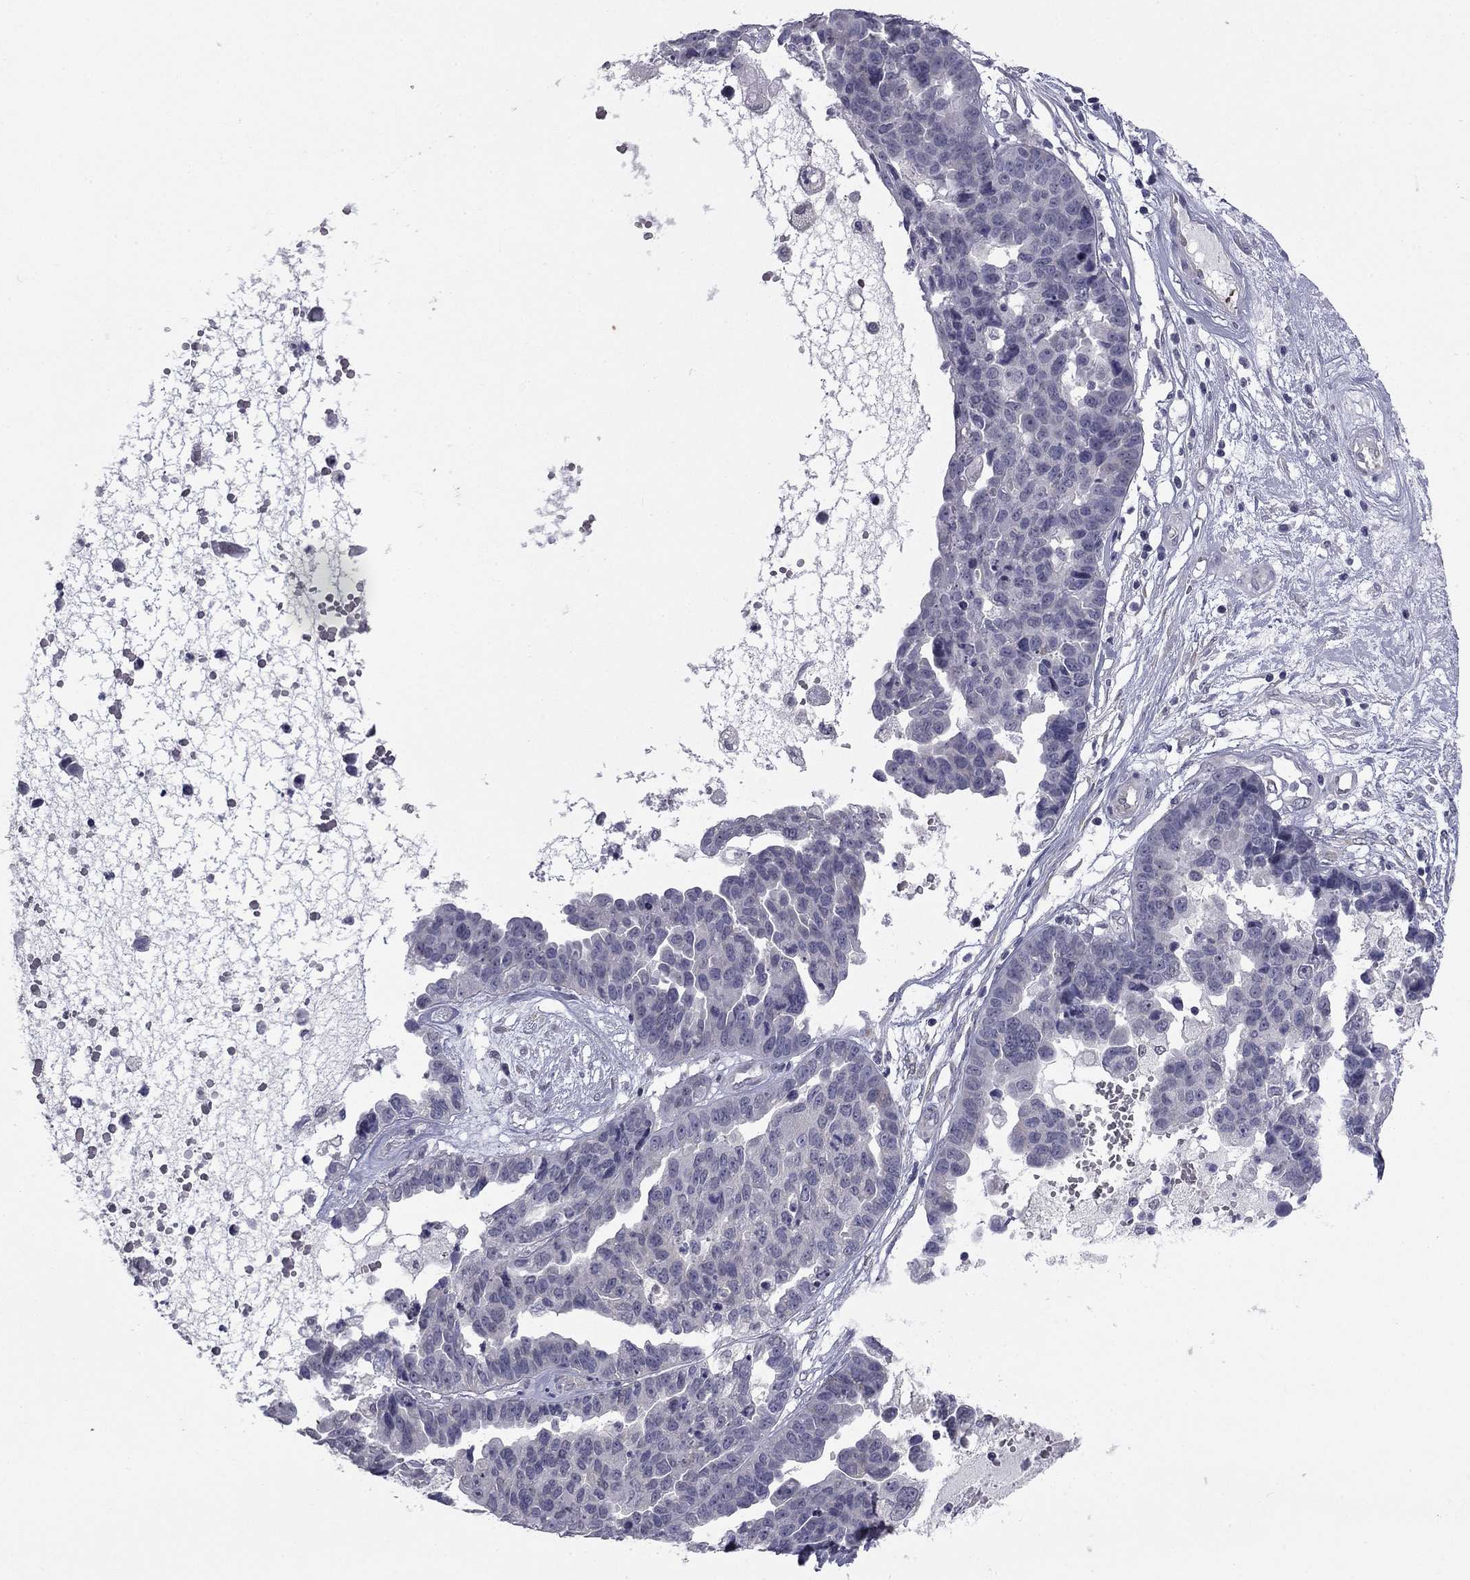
{"staining": {"intensity": "negative", "quantity": "none", "location": "none"}, "tissue": "ovarian cancer", "cell_type": "Tumor cells", "image_type": "cancer", "snomed": [{"axis": "morphology", "description": "Cystadenocarcinoma, serous, NOS"}, {"axis": "topography", "description": "Ovary"}], "caption": "Immunohistochemical staining of serous cystadenocarcinoma (ovarian) demonstrates no significant expression in tumor cells.", "gene": "PRRT2", "patient": {"sex": "female", "age": 87}}